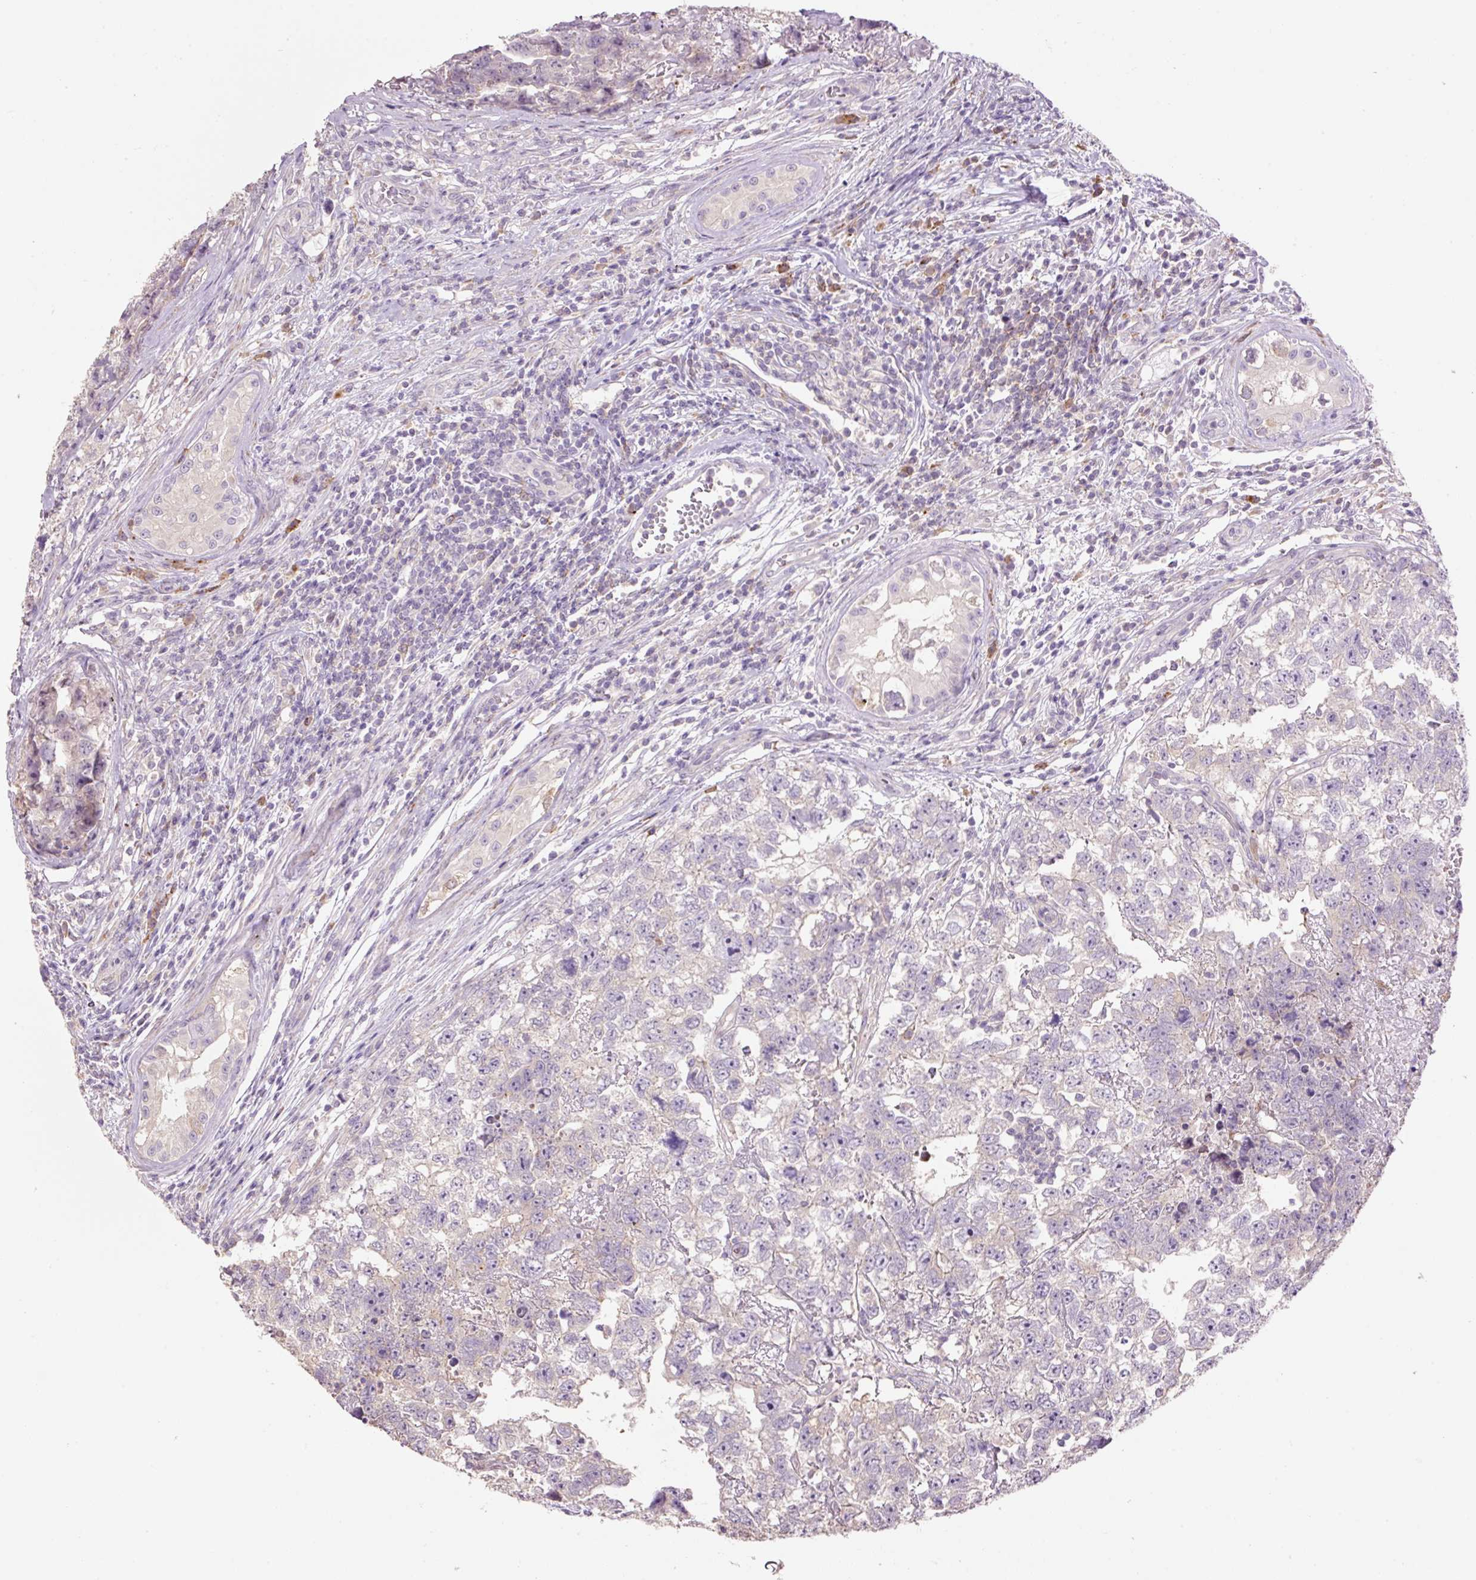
{"staining": {"intensity": "negative", "quantity": "none", "location": "none"}, "tissue": "testis cancer", "cell_type": "Tumor cells", "image_type": "cancer", "snomed": [{"axis": "morphology", "description": "Carcinoma, Embryonal, NOS"}, {"axis": "topography", "description": "Testis"}], "caption": "IHC histopathology image of neoplastic tissue: testis cancer stained with DAB displays no significant protein positivity in tumor cells. Brightfield microscopy of immunohistochemistry (IHC) stained with DAB (3,3'-diaminobenzidine) (brown) and hematoxylin (blue), captured at high magnification.", "gene": "HAX1", "patient": {"sex": "male", "age": 22}}